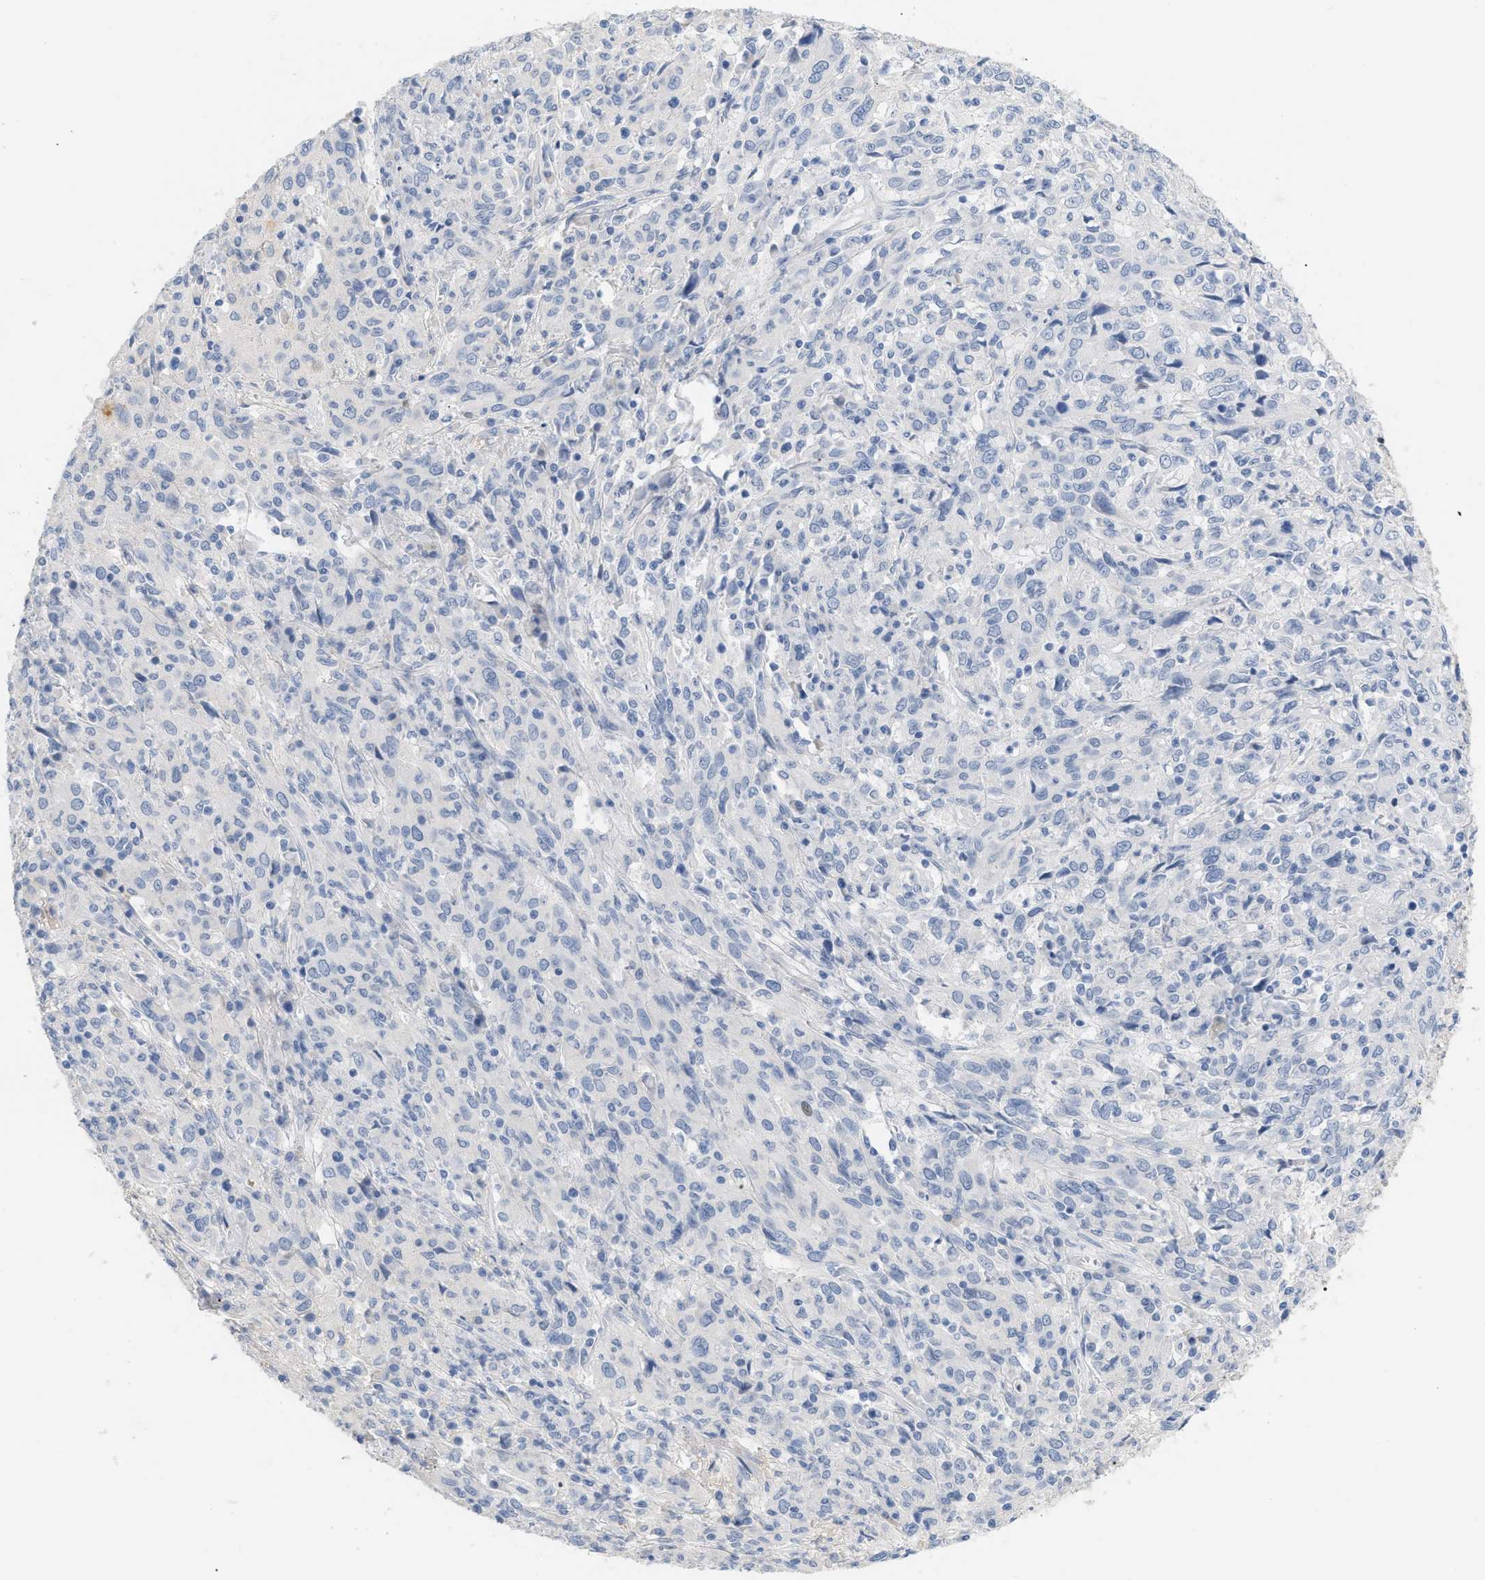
{"staining": {"intensity": "negative", "quantity": "none", "location": "none"}, "tissue": "cervical cancer", "cell_type": "Tumor cells", "image_type": "cancer", "snomed": [{"axis": "morphology", "description": "Squamous cell carcinoma, NOS"}, {"axis": "topography", "description": "Cervix"}], "caption": "Protein analysis of cervical squamous cell carcinoma demonstrates no significant positivity in tumor cells. The staining was performed using DAB (3,3'-diaminobenzidine) to visualize the protein expression in brown, while the nuclei were stained in blue with hematoxylin (Magnification: 20x).", "gene": "CFH", "patient": {"sex": "female", "age": 46}}